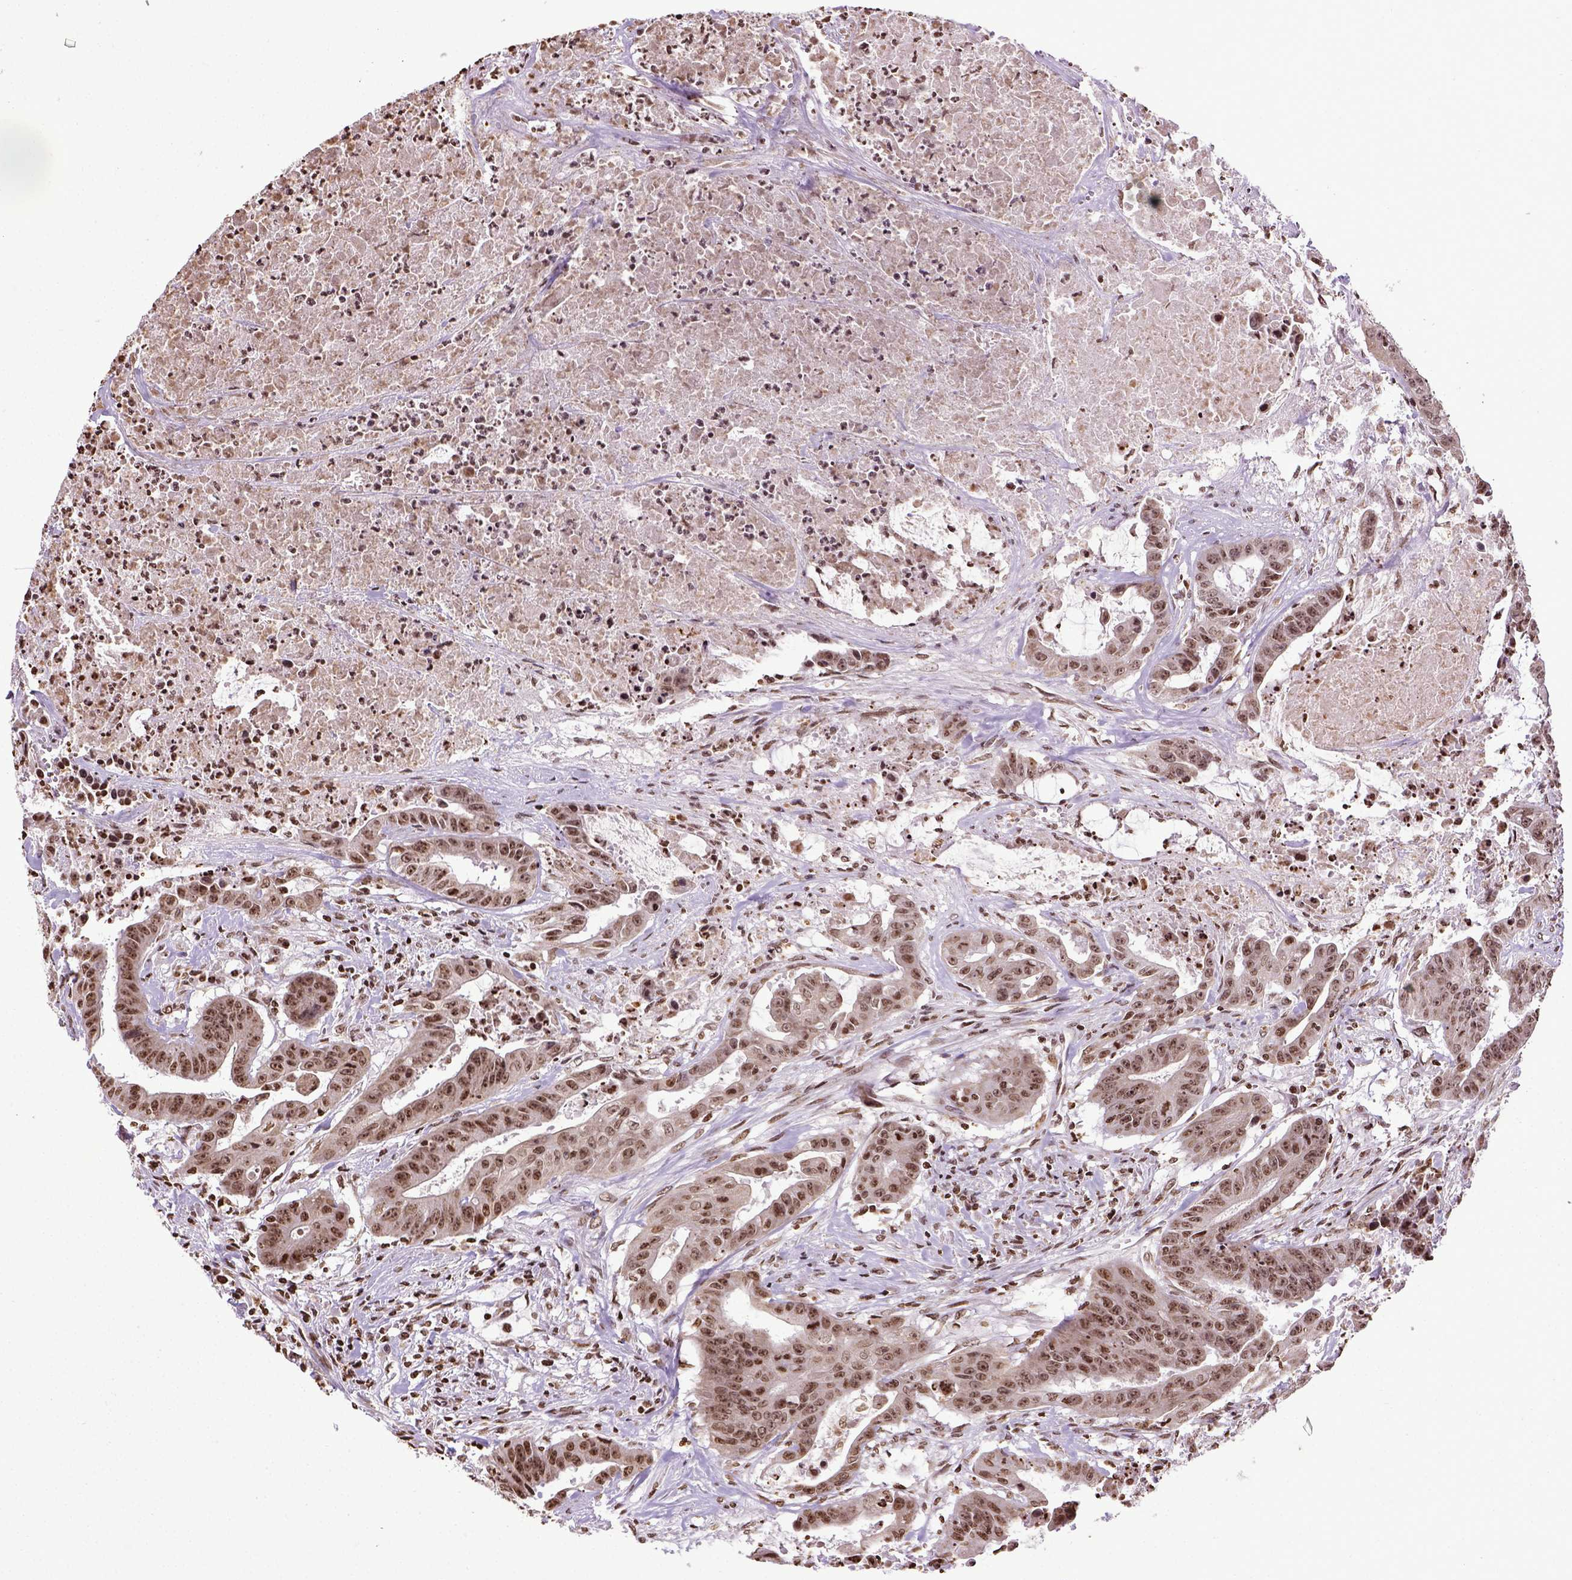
{"staining": {"intensity": "moderate", "quantity": ">75%", "location": "nuclear"}, "tissue": "colorectal cancer", "cell_type": "Tumor cells", "image_type": "cancer", "snomed": [{"axis": "morphology", "description": "Adenocarcinoma, NOS"}, {"axis": "topography", "description": "Colon"}], "caption": "The image demonstrates immunohistochemical staining of colorectal cancer. There is moderate nuclear expression is appreciated in approximately >75% of tumor cells.", "gene": "ZNF75D", "patient": {"sex": "male", "age": 33}}